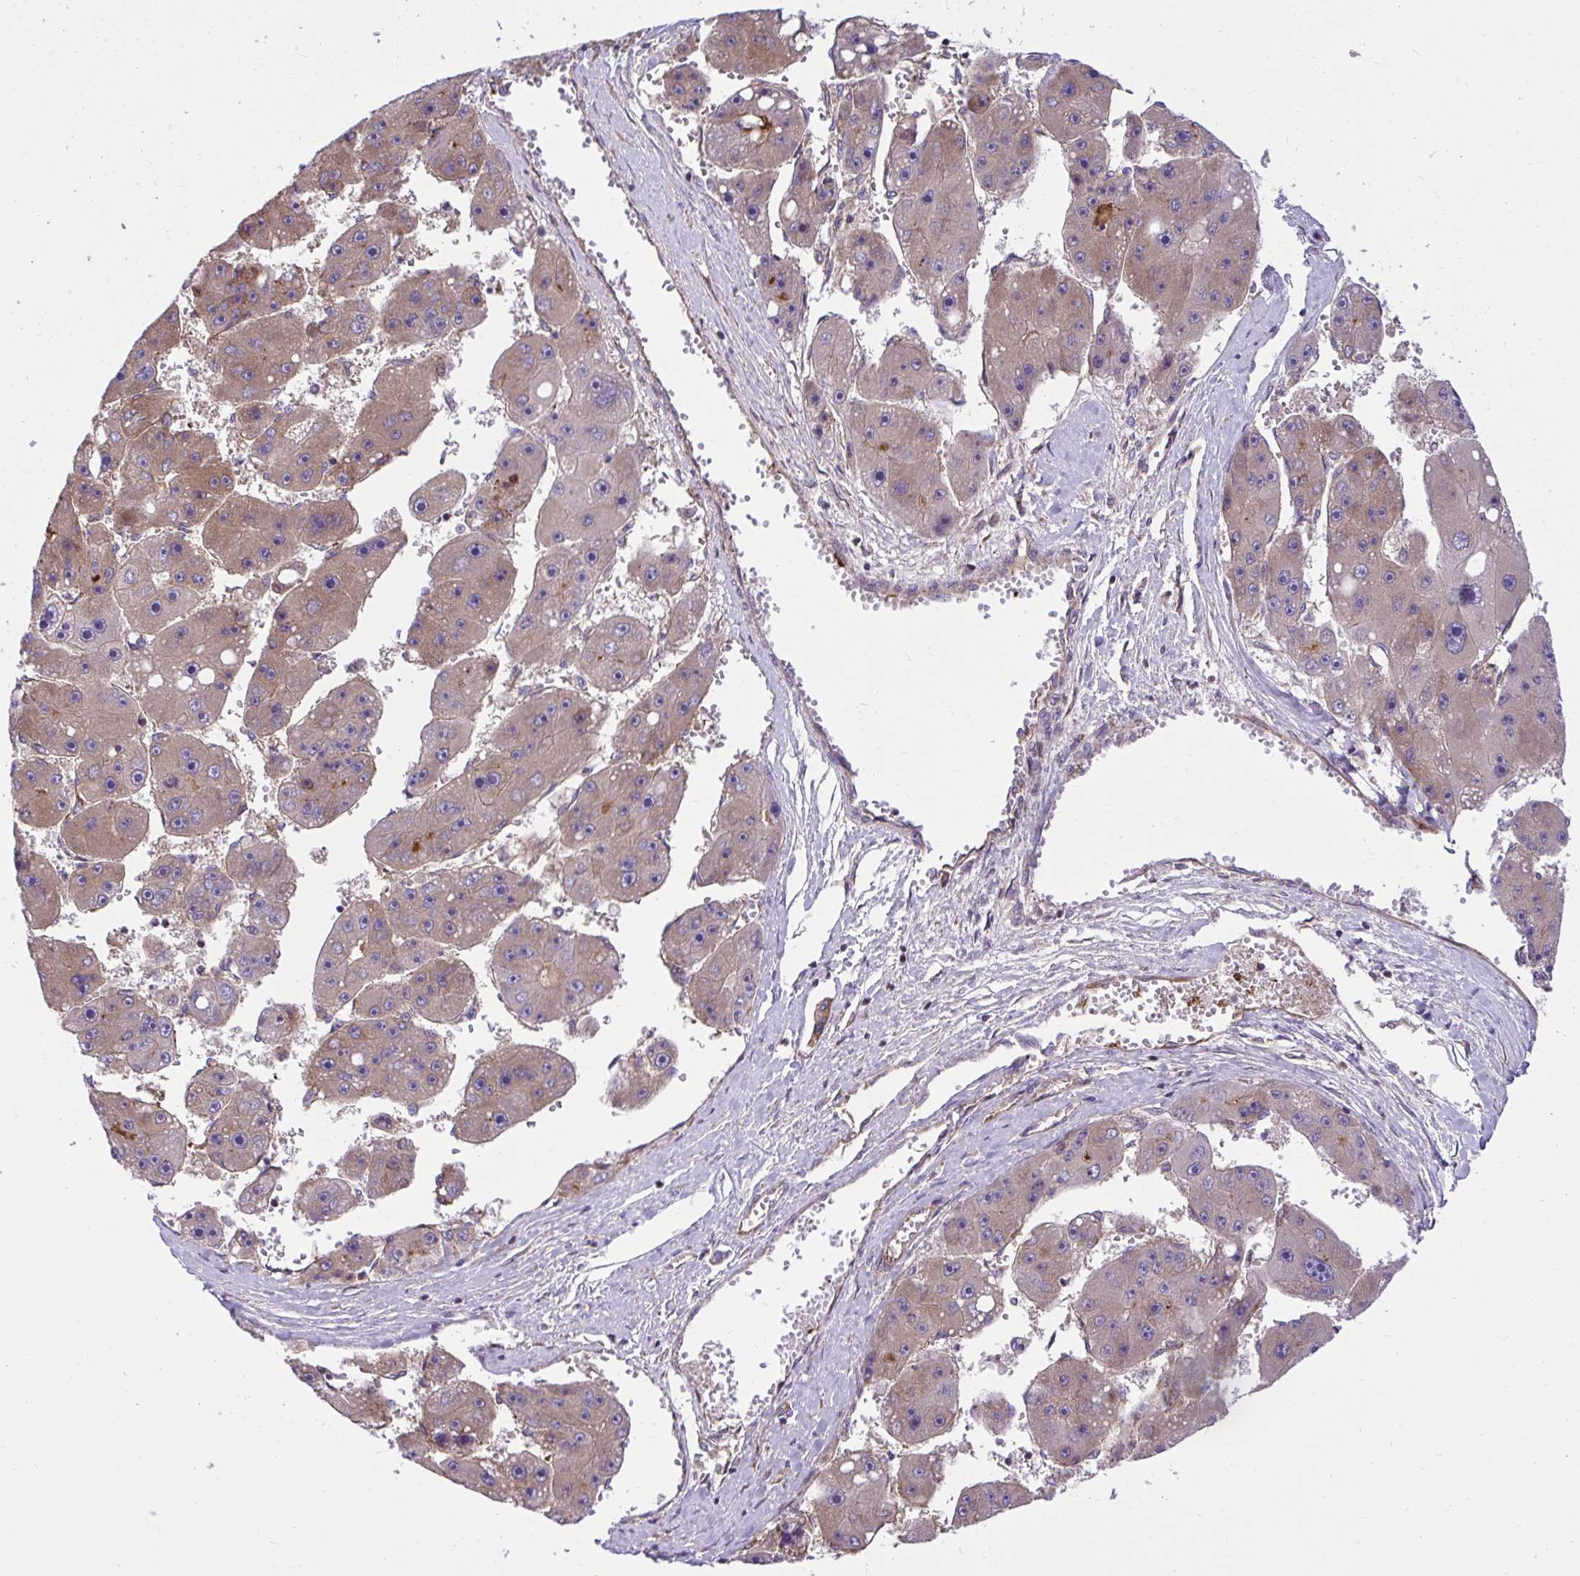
{"staining": {"intensity": "weak", "quantity": "25%-75%", "location": "cytoplasmic/membranous"}, "tissue": "liver cancer", "cell_type": "Tumor cells", "image_type": "cancer", "snomed": [{"axis": "morphology", "description": "Carcinoma, Hepatocellular, NOS"}, {"axis": "topography", "description": "Liver"}], "caption": "The image demonstrates immunohistochemical staining of liver hepatocellular carcinoma. There is weak cytoplasmic/membranous positivity is appreciated in about 25%-75% of tumor cells. (DAB IHC with brightfield microscopy, high magnification).", "gene": "NMNAT3", "patient": {"sex": "female", "age": 61}}